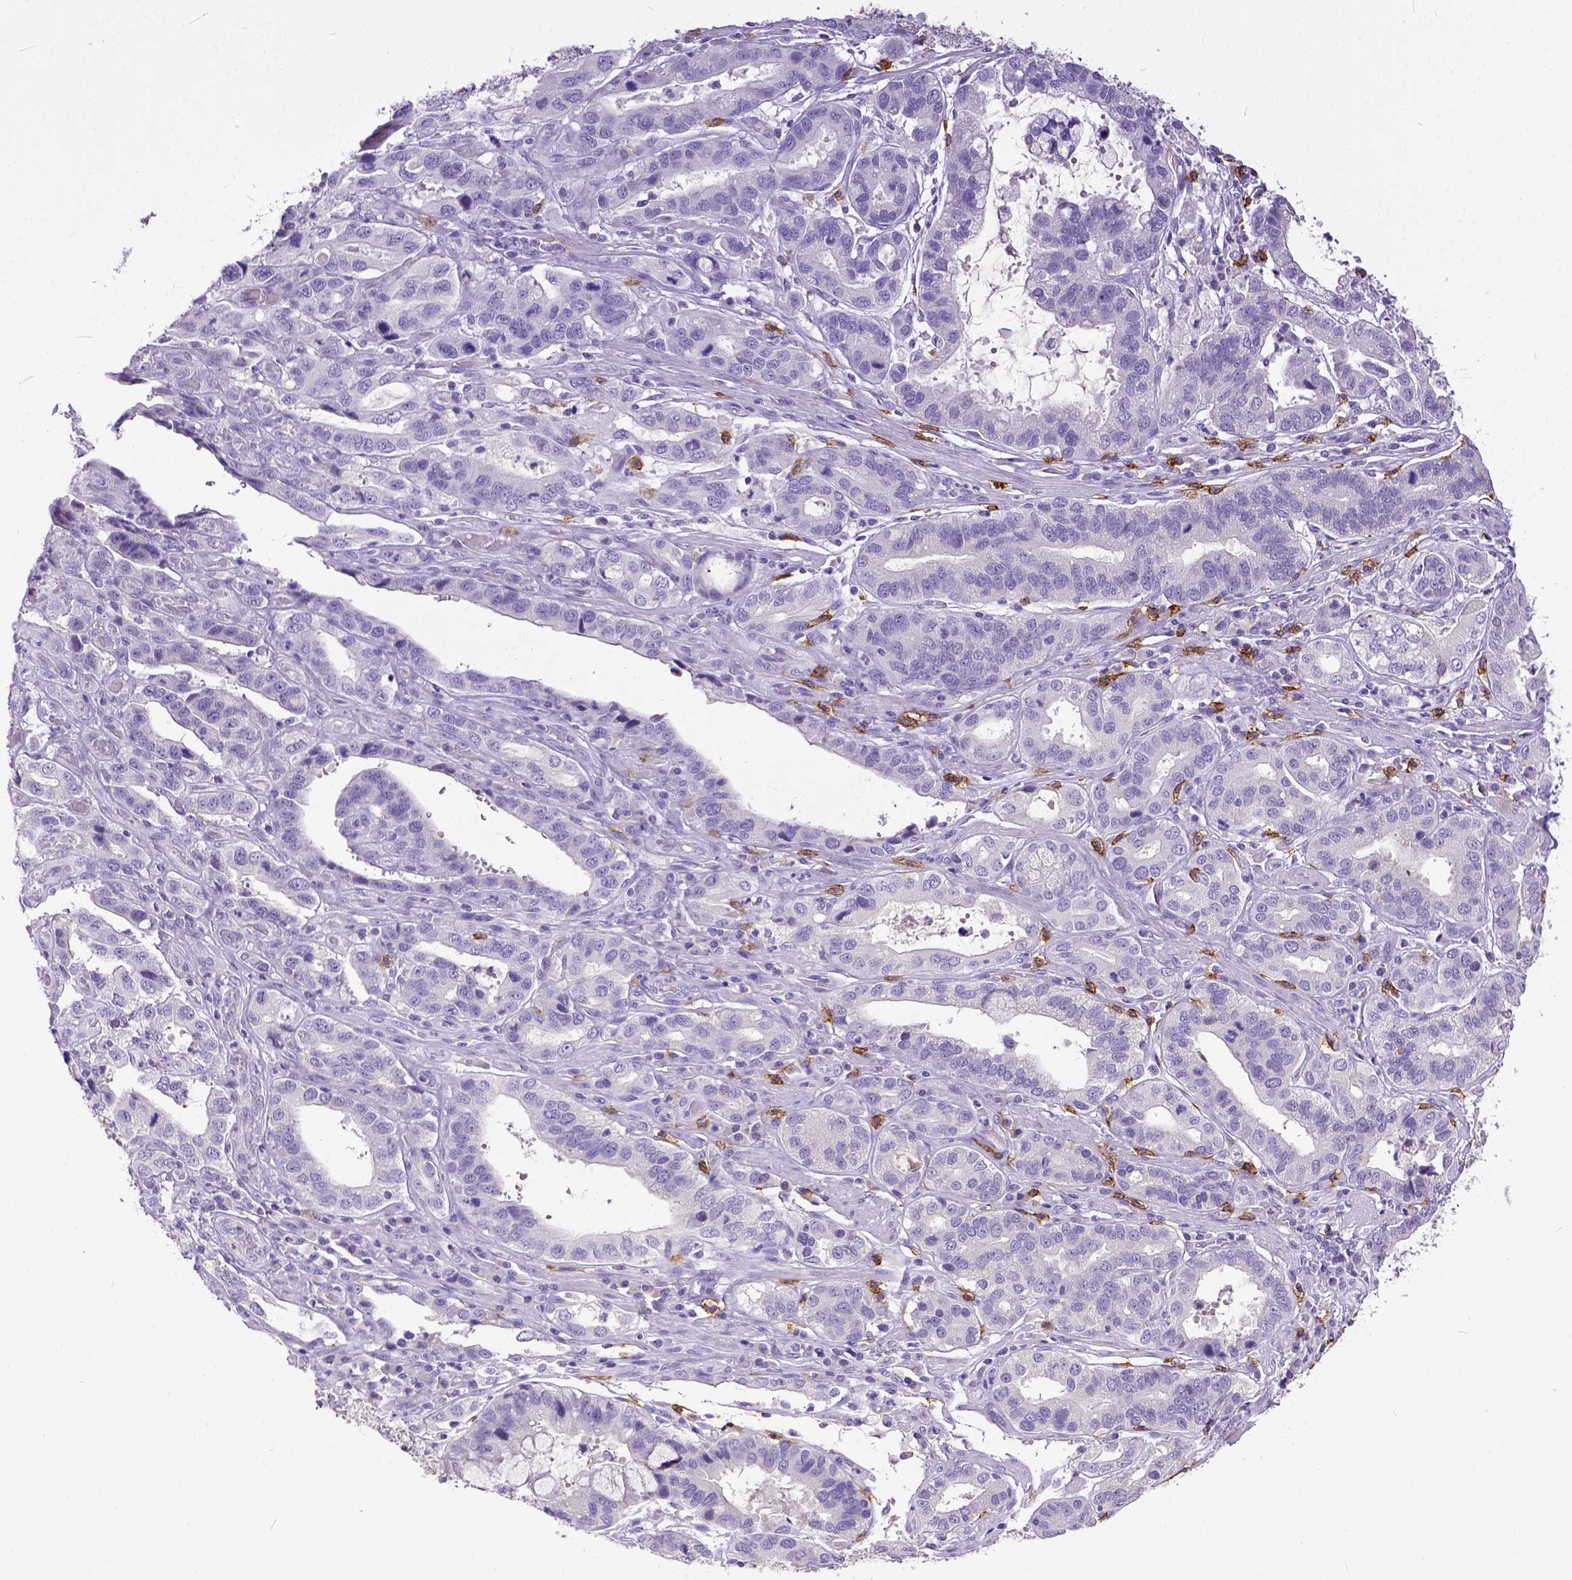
{"staining": {"intensity": "negative", "quantity": "none", "location": "none"}, "tissue": "stomach cancer", "cell_type": "Tumor cells", "image_type": "cancer", "snomed": [{"axis": "morphology", "description": "Adenocarcinoma, NOS"}, {"axis": "topography", "description": "Stomach, lower"}], "caption": "There is no significant positivity in tumor cells of stomach cancer.", "gene": "KIT", "patient": {"sex": "female", "age": 76}}